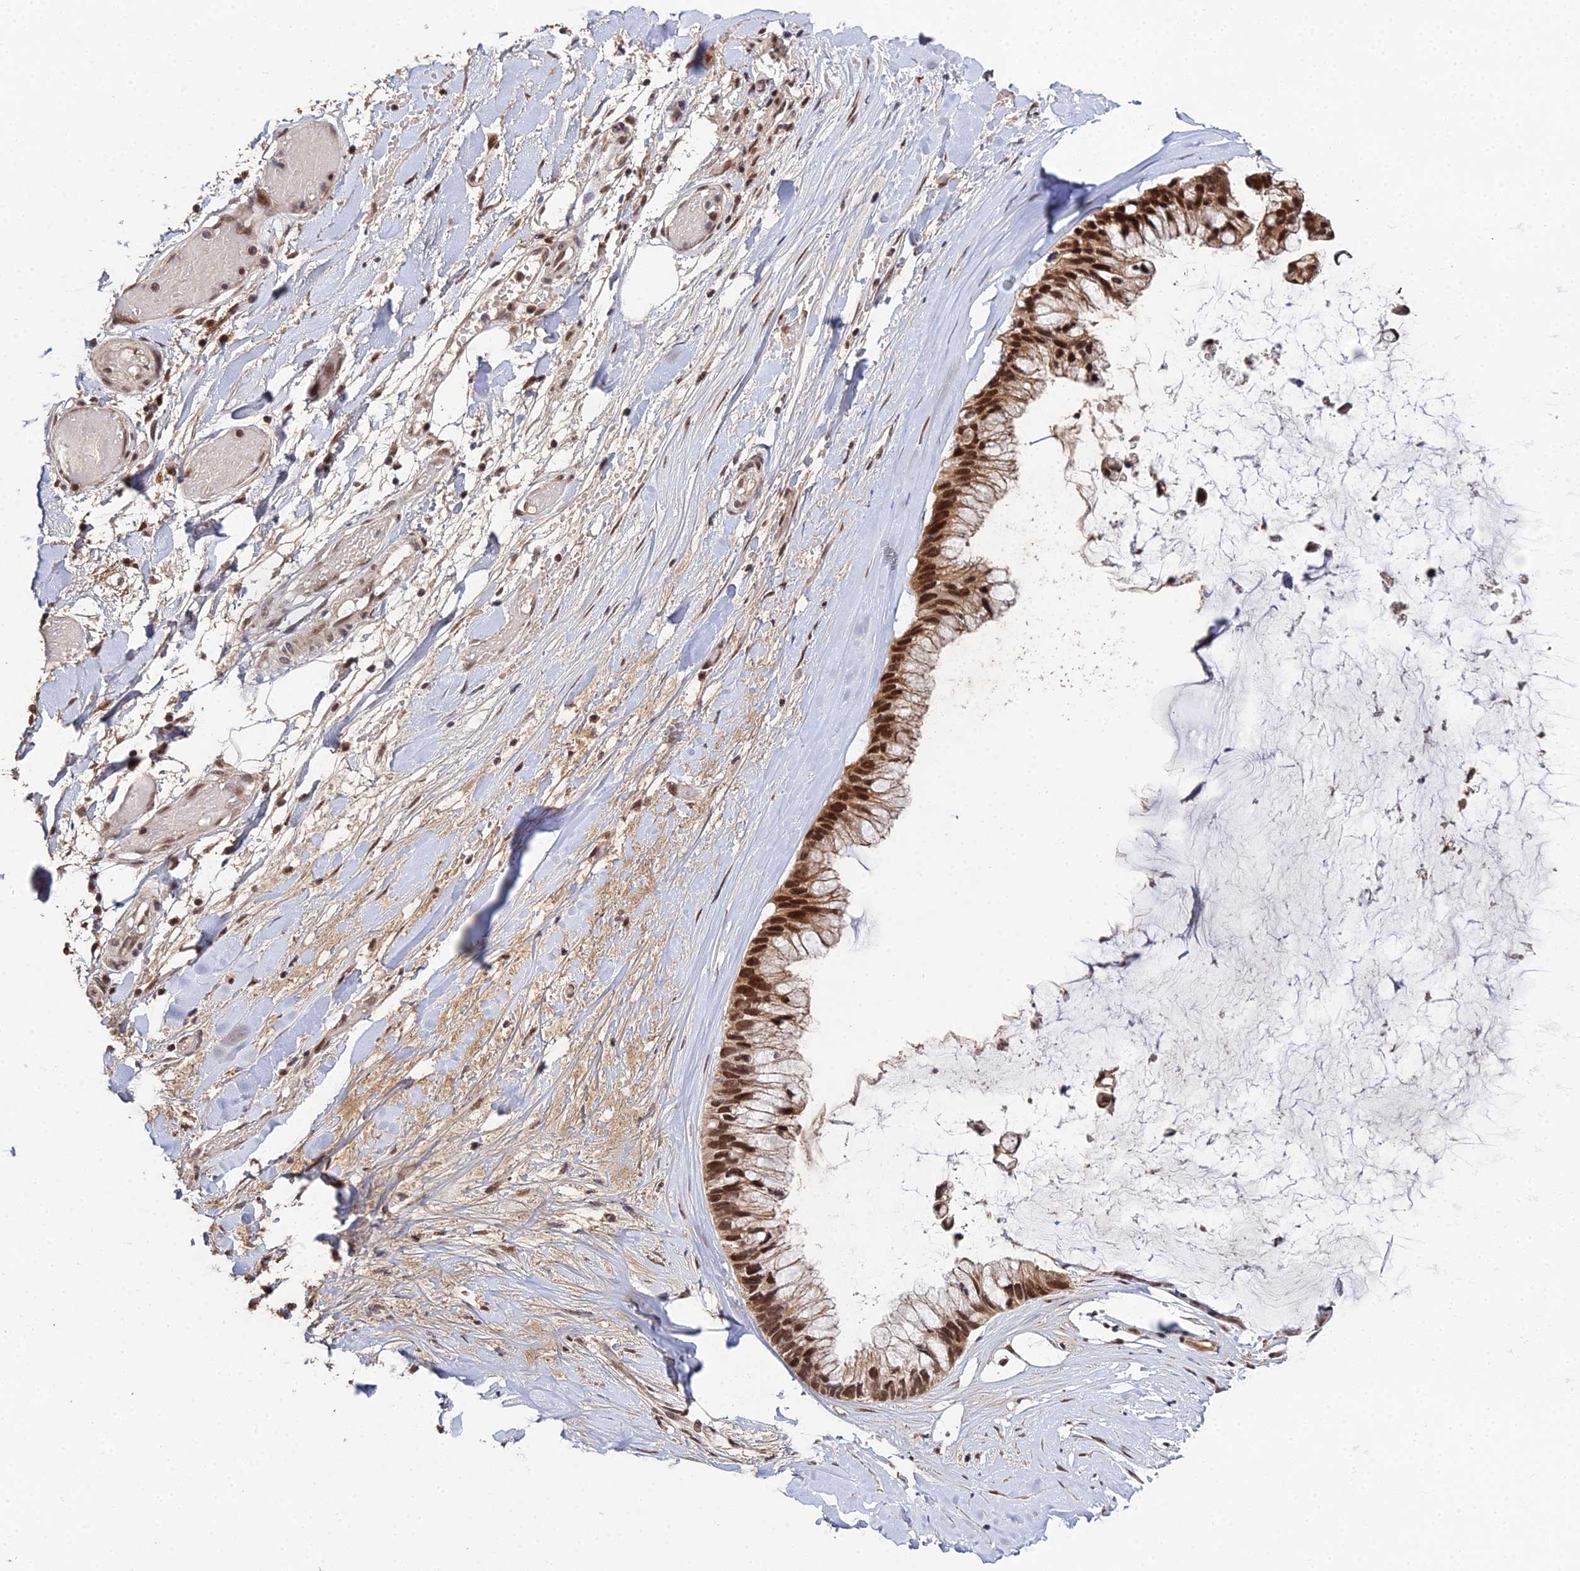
{"staining": {"intensity": "strong", "quantity": ">75%", "location": "nuclear"}, "tissue": "ovarian cancer", "cell_type": "Tumor cells", "image_type": "cancer", "snomed": [{"axis": "morphology", "description": "Cystadenocarcinoma, mucinous, NOS"}, {"axis": "topography", "description": "Ovary"}], "caption": "Immunohistochemistry photomicrograph of neoplastic tissue: human mucinous cystadenocarcinoma (ovarian) stained using immunohistochemistry (IHC) displays high levels of strong protein expression localized specifically in the nuclear of tumor cells, appearing as a nuclear brown color.", "gene": "ERCC5", "patient": {"sex": "female", "age": 39}}